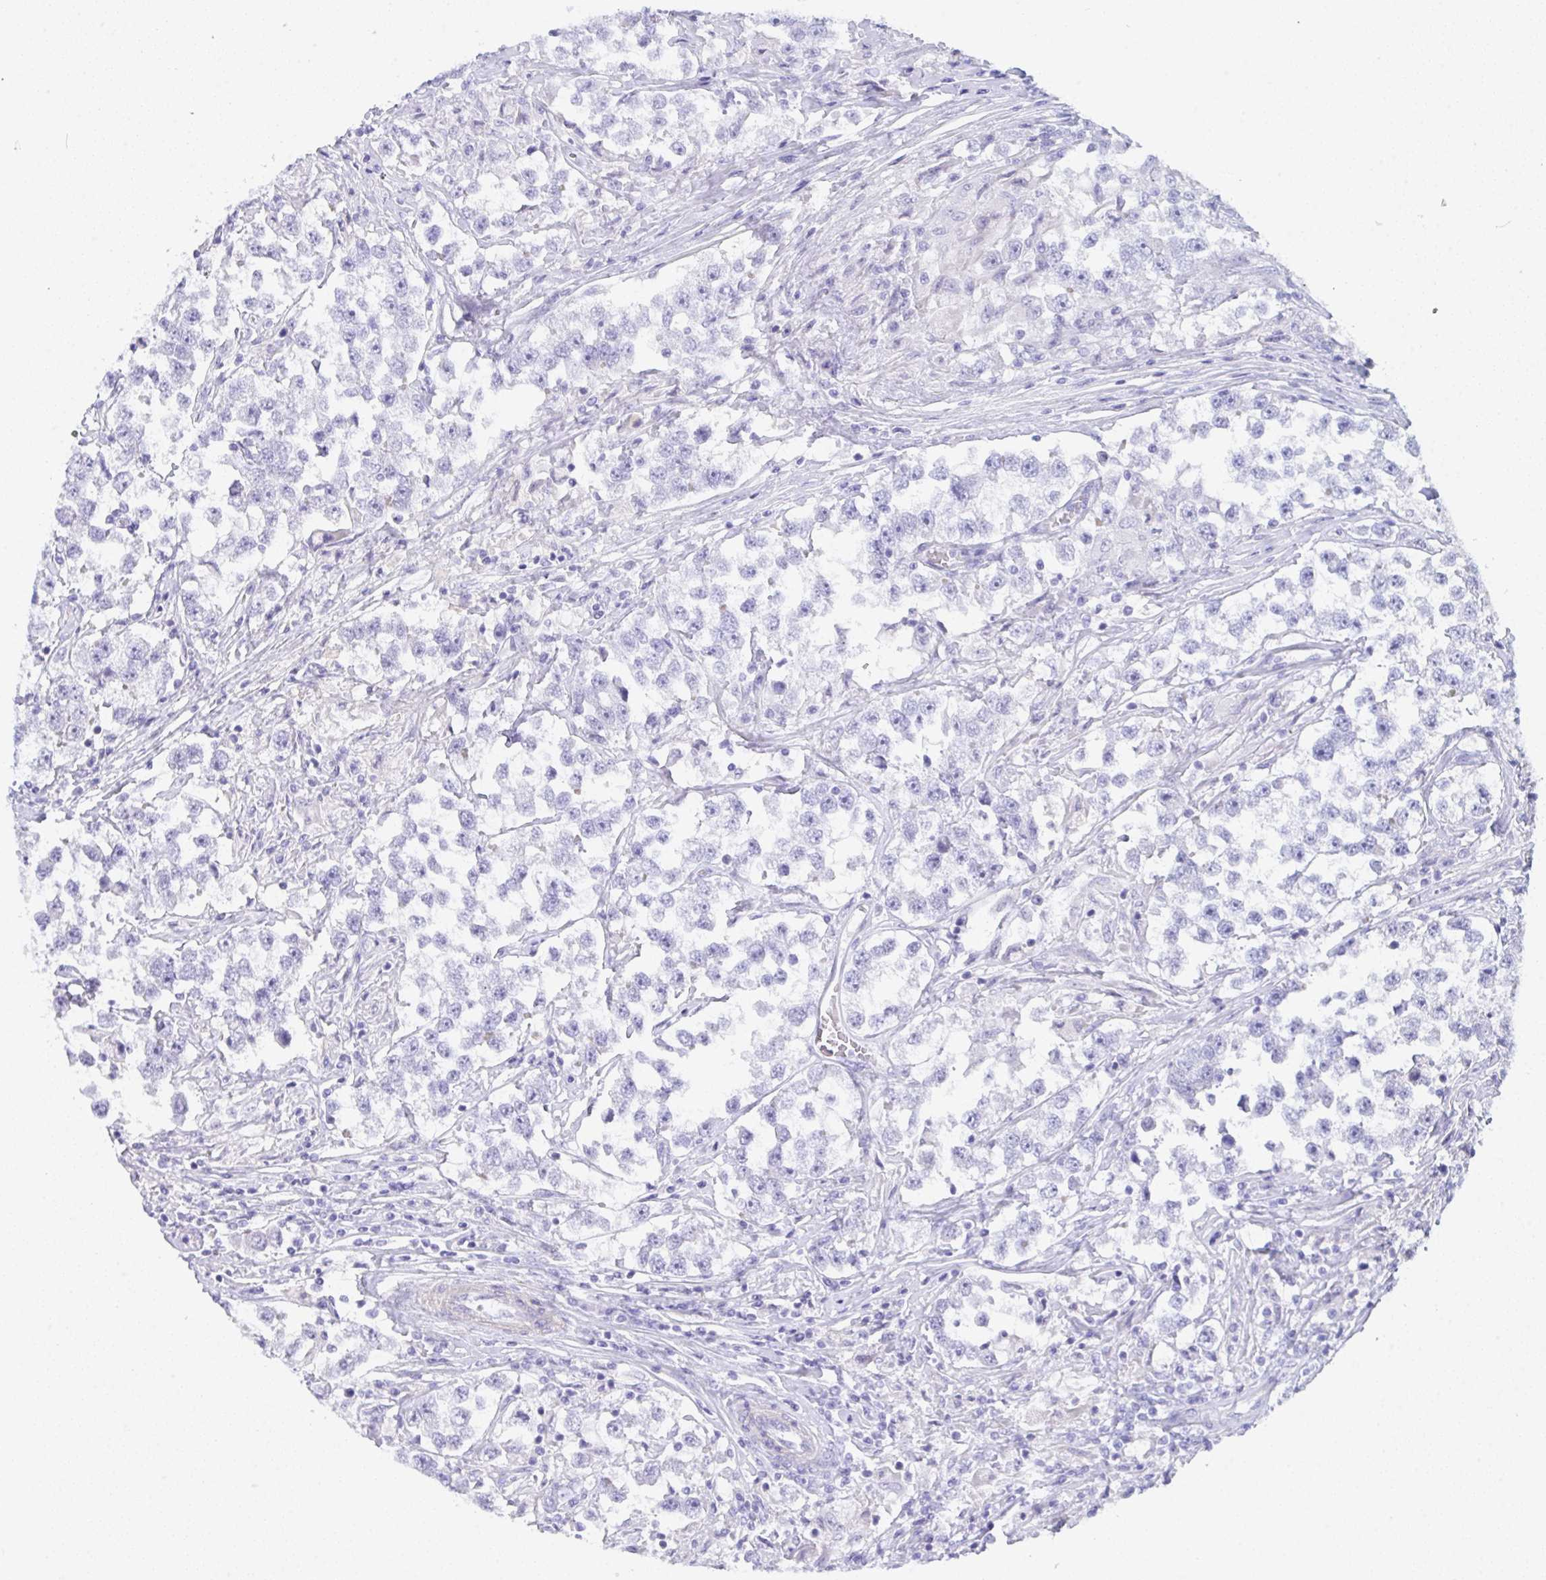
{"staining": {"intensity": "negative", "quantity": "none", "location": "none"}, "tissue": "testis cancer", "cell_type": "Tumor cells", "image_type": "cancer", "snomed": [{"axis": "morphology", "description": "Seminoma, NOS"}, {"axis": "topography", "description": "Testis"}], "caption": "An immunohistochemistry photomicrograph of testis cancer is shown. There is no staining in tumor cells of testis cancer.", "gene": "CEP170B", "patient": {"sex": "male", "age": 46}}